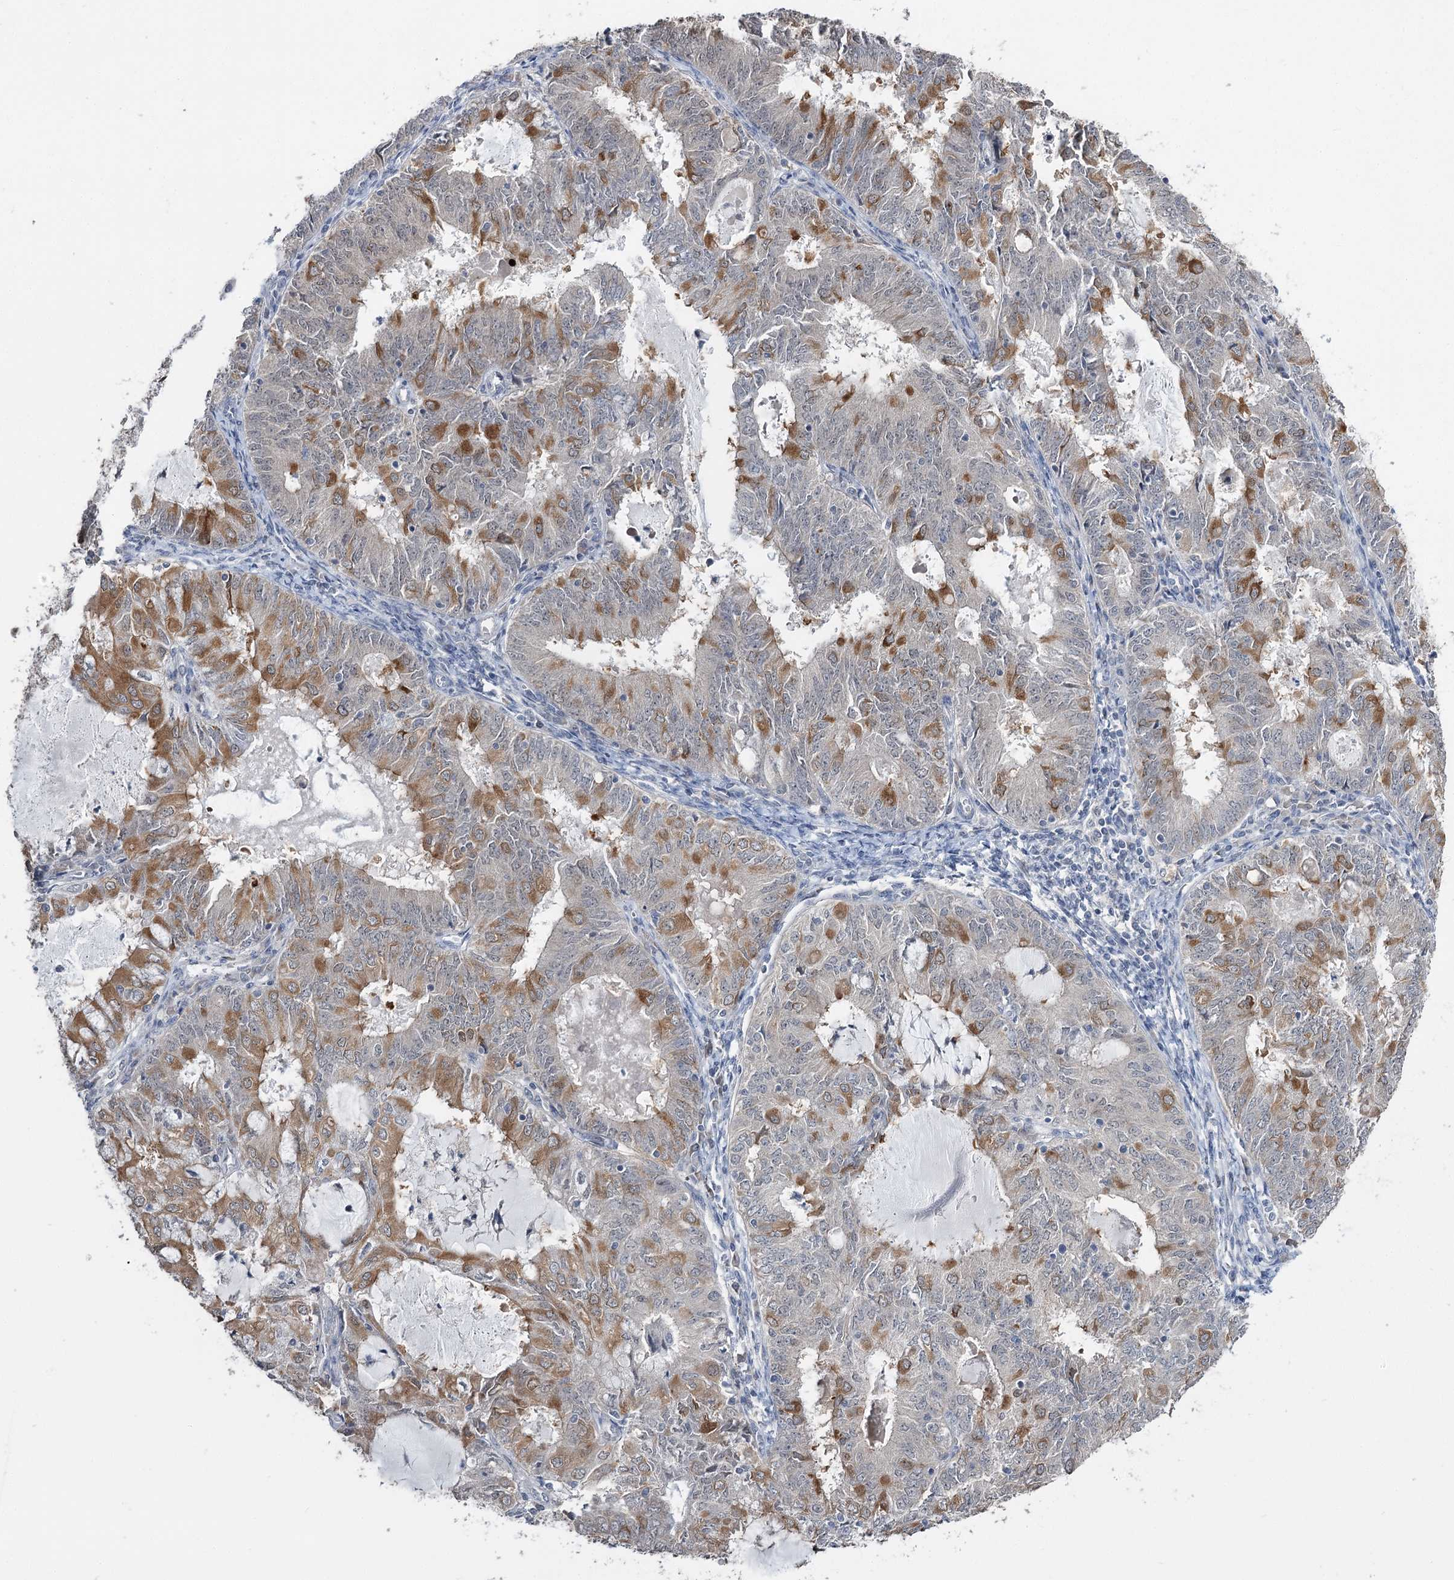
{"staining": {"intensity": "moderate", "quantity": "25%-75%", "location": "cytoplasmic/membranous"}, "tissue": "endometrial cancer", "cell_type": "Tumor cells", "image_type": "cancer", "snomed": [{"axis": "morphology", "description": "Adenocarcinoma, NOS"}, {"axis": "topography", "description": "Endometrium"}], "caption": "This photomicrograph shows endometrial adenocarcinoma stained with IHC to label a protein in brown. The cytoplasmic/membranous of tumor cells show moderate positivity for the protein. Nuclei are counter-stained blue.", "gene": "PHYHIPL", "patient": {"sex": "female", "age": 57}}